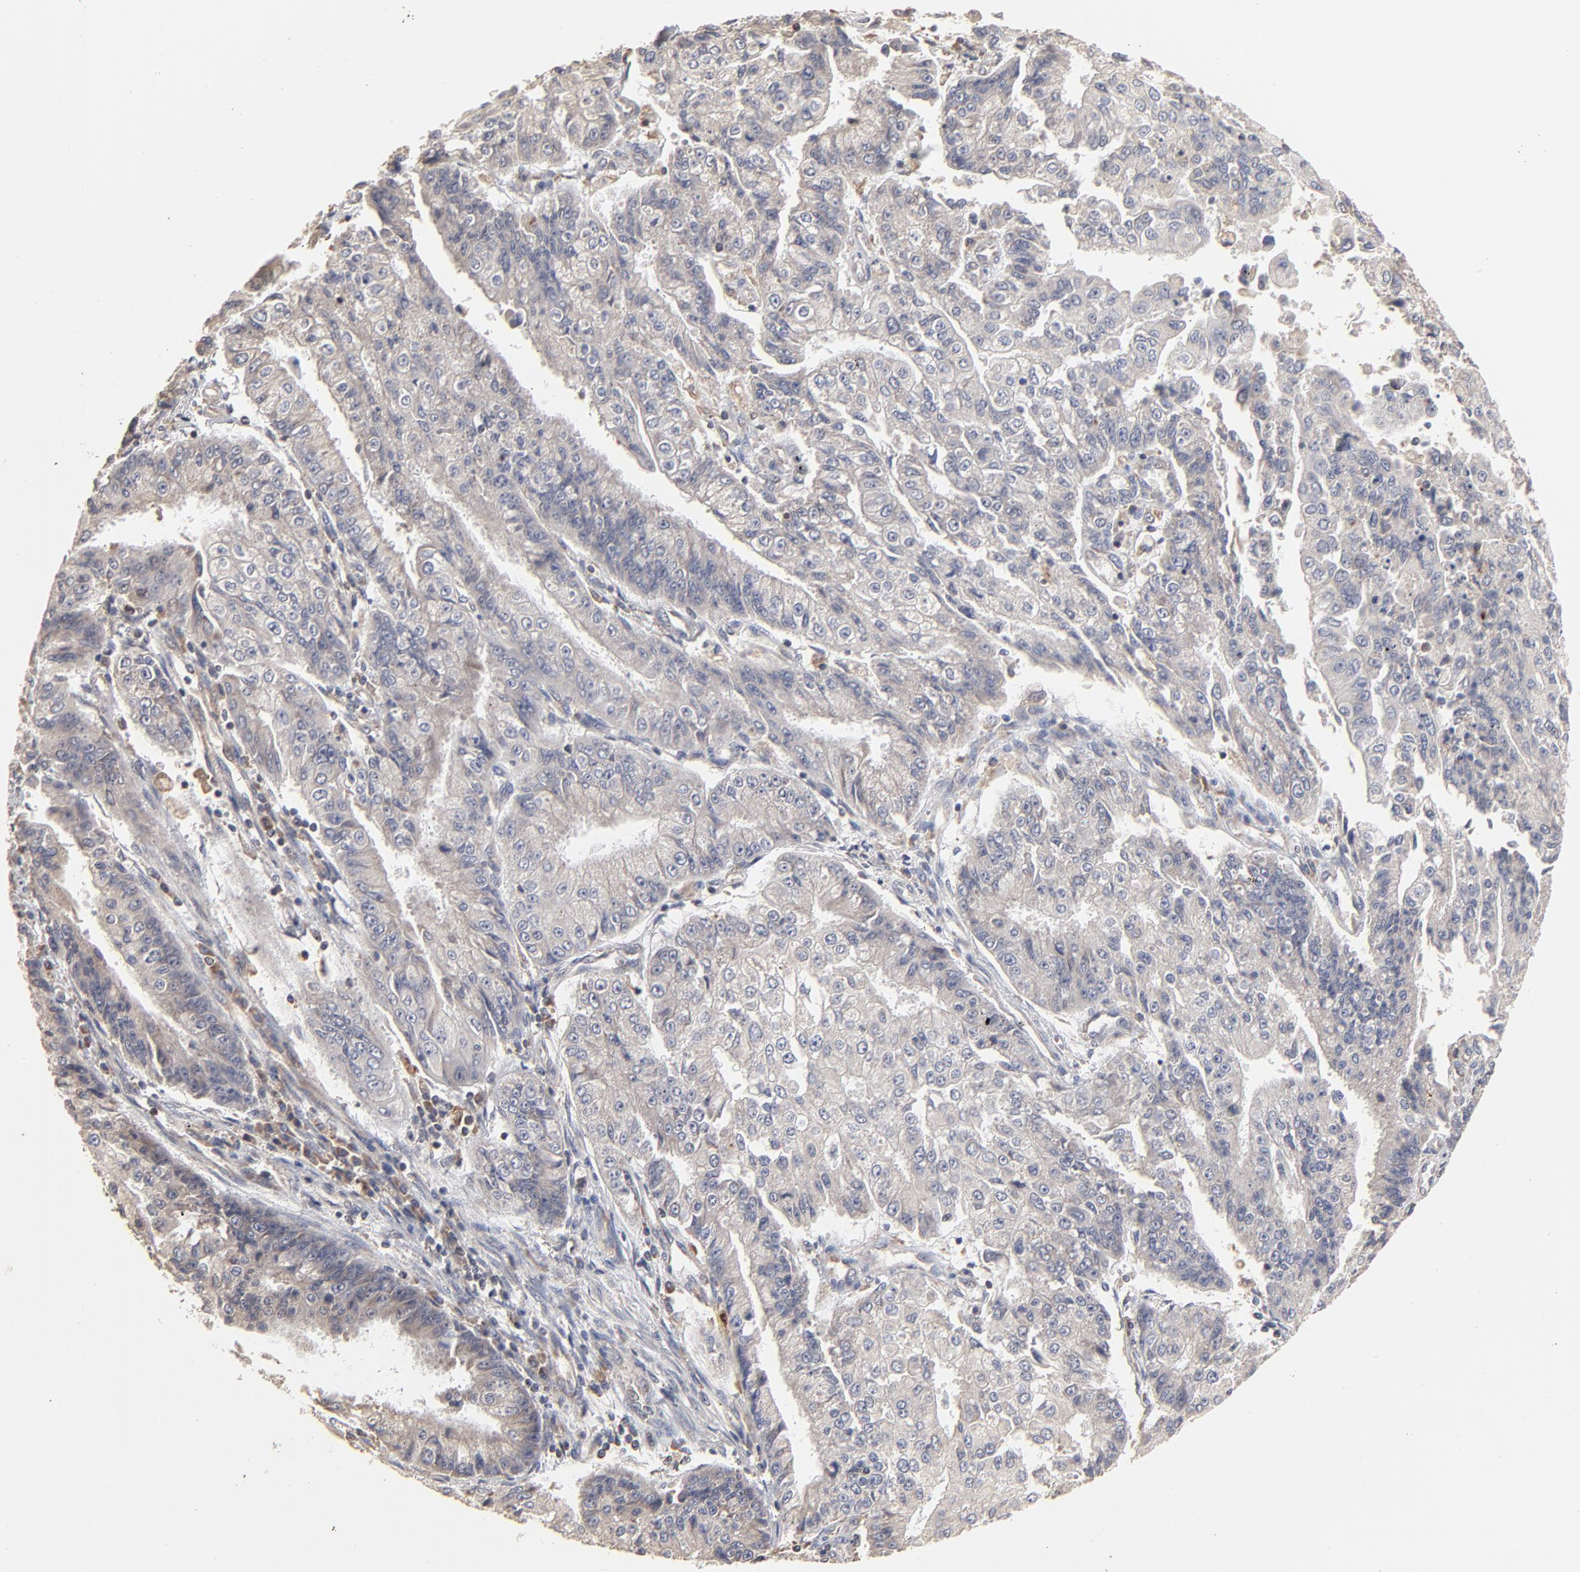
{"staining": {"intensity": "negative", "quantity": "none", "location": "none"}, "tissue": "endometrial cancer", "cell_type": "Tumor cells", "image_type": "cancer", "snomed": [{"axis": "morphology", "description": "Adenocarcinoma, NOS"}, {"axis": "topography", "description": "Endometrium"}], "caption": "Image shows no significant protein positivity in tumor cells of endometrial adenocarcinoma.", "gene": "RNF213", "patient": {"sex": "female", "age": 75}}